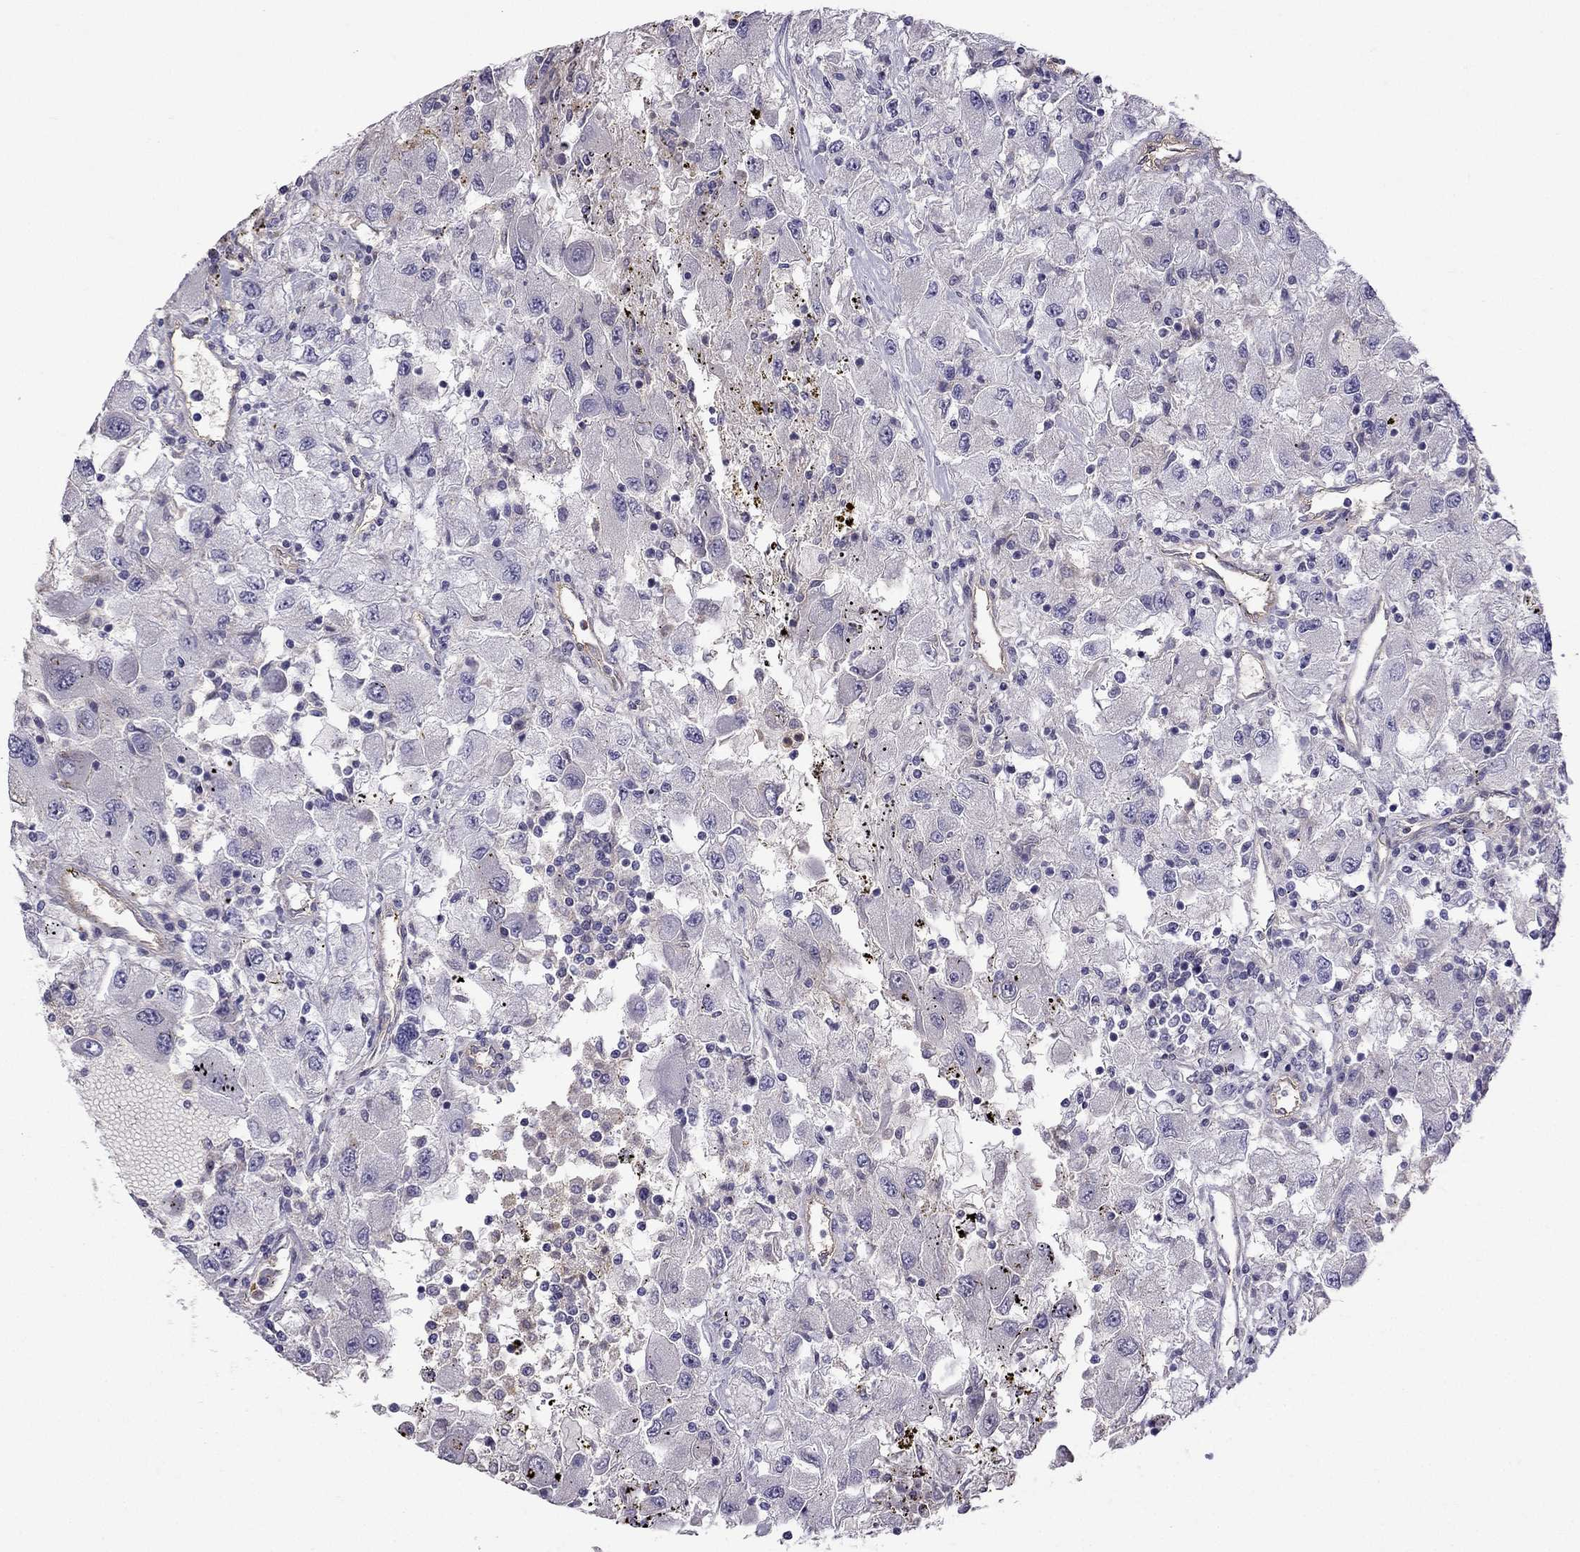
{"staining": {"intensity": "negative", "quantity": "none", "location": "none"}, "tissue": "renal cancer", "cell_type": "Tumor cells", "image_type": "cancer", "snomed": [{"axis": "morphology", "description": "Adenocarcinoma, NOS"}, {"axis": "topography", "description": "Kidney"}], "caption": "A high-resolution micrograph shows IHC staining of renal adenocarcinoma, which exhibits no significant expression in tumor cells.", "gene": "STOML3", "patient": {"sex": "female", "age": 67}}